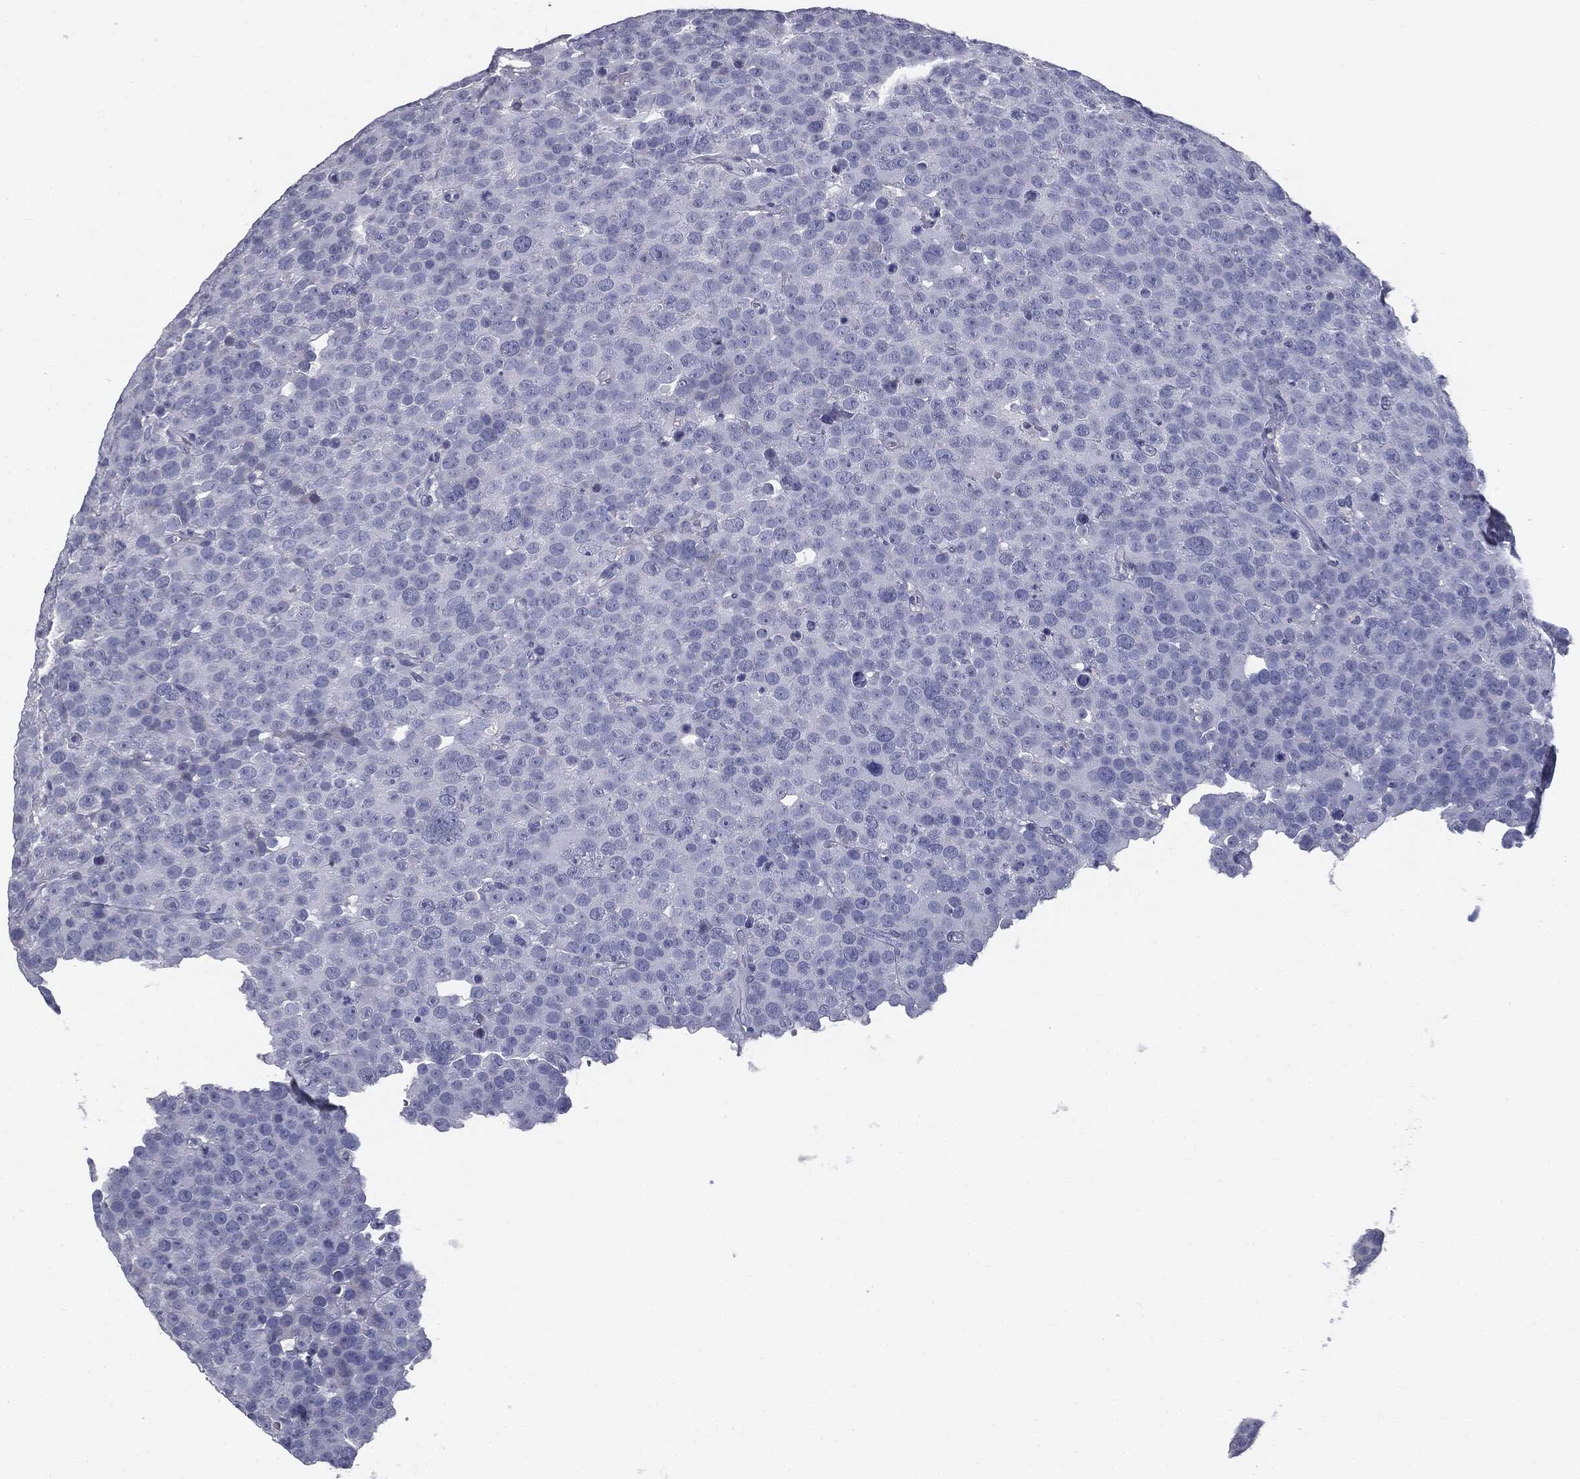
{"staining": {"intensity": "negative", "quantity": "none", "location": "none"}, "tissue": "testis cancer", "cell_type": "Tumor cells", "image_type": "cancer", "snomed": [{"axis": "morphology", "description": "Seminoma, NOS"}, {"axis": "topography", "description": "Testis"}], "caption": "Photomicrograph shows no protein expression in tumor cells of testis cancer (seminoma) tissue.", "gene": "AFP", "patient": {"sex": "male", "age": 71}}